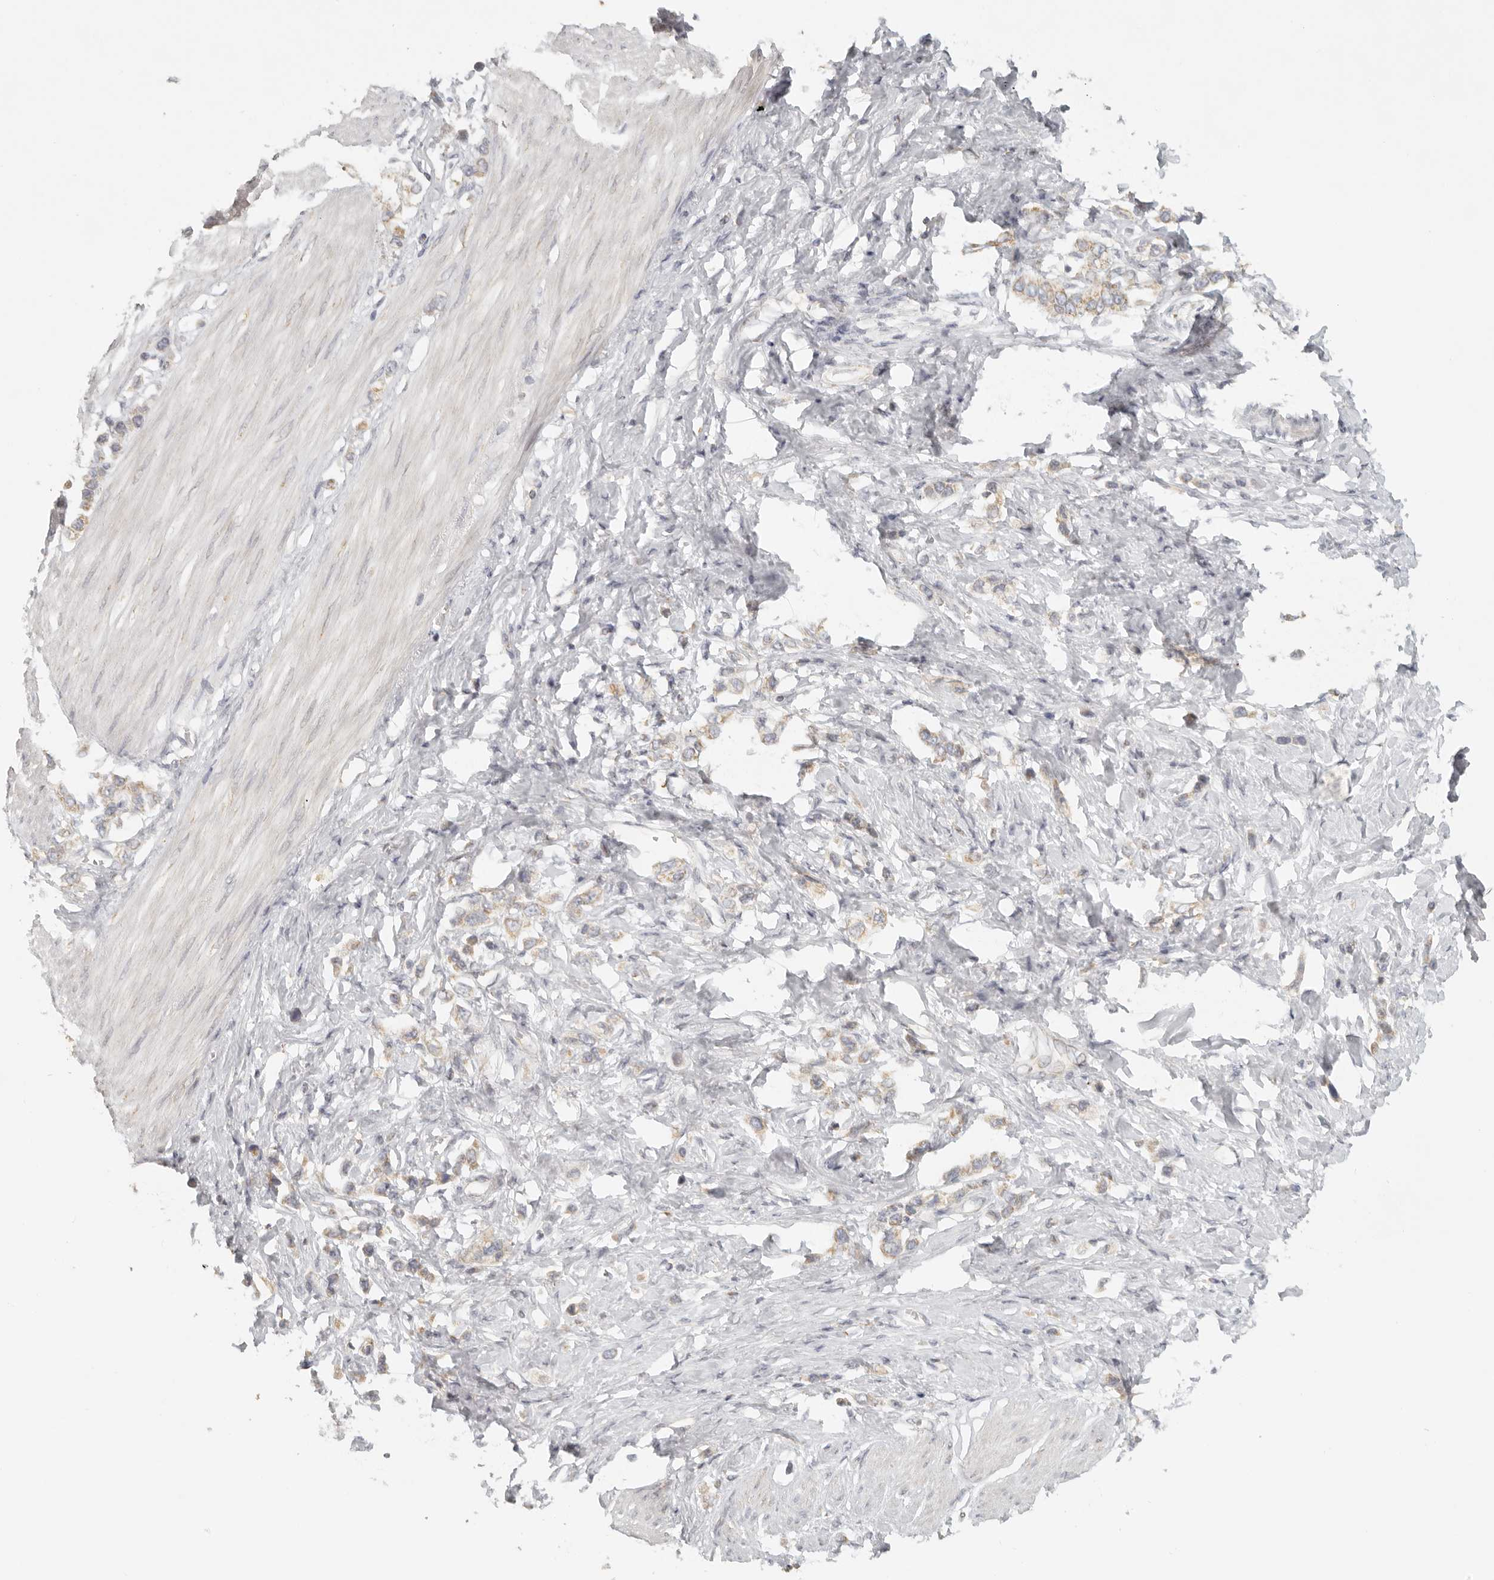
{"staining": {"intensity": "moderate", "quantity": ">75%", "location": "cytoplasmic/membranous"}, "tissue": "stomach cancer", "cell_type": "Tumor cells", "image_type": "cancer", "snomed": [{"axis": "morphology", "description": "Adenocarcinoma, NOS"}, {"axis": "topography", "description": "Stomach"}], "caption": "The histopathology image exhibits a brown stain indicating the presence of a protein in the cytoplasmic/membranous of tumor cells in stomach cancer.", "gene": "KDF1", "patient": {"sex": "female", "age": 65}}